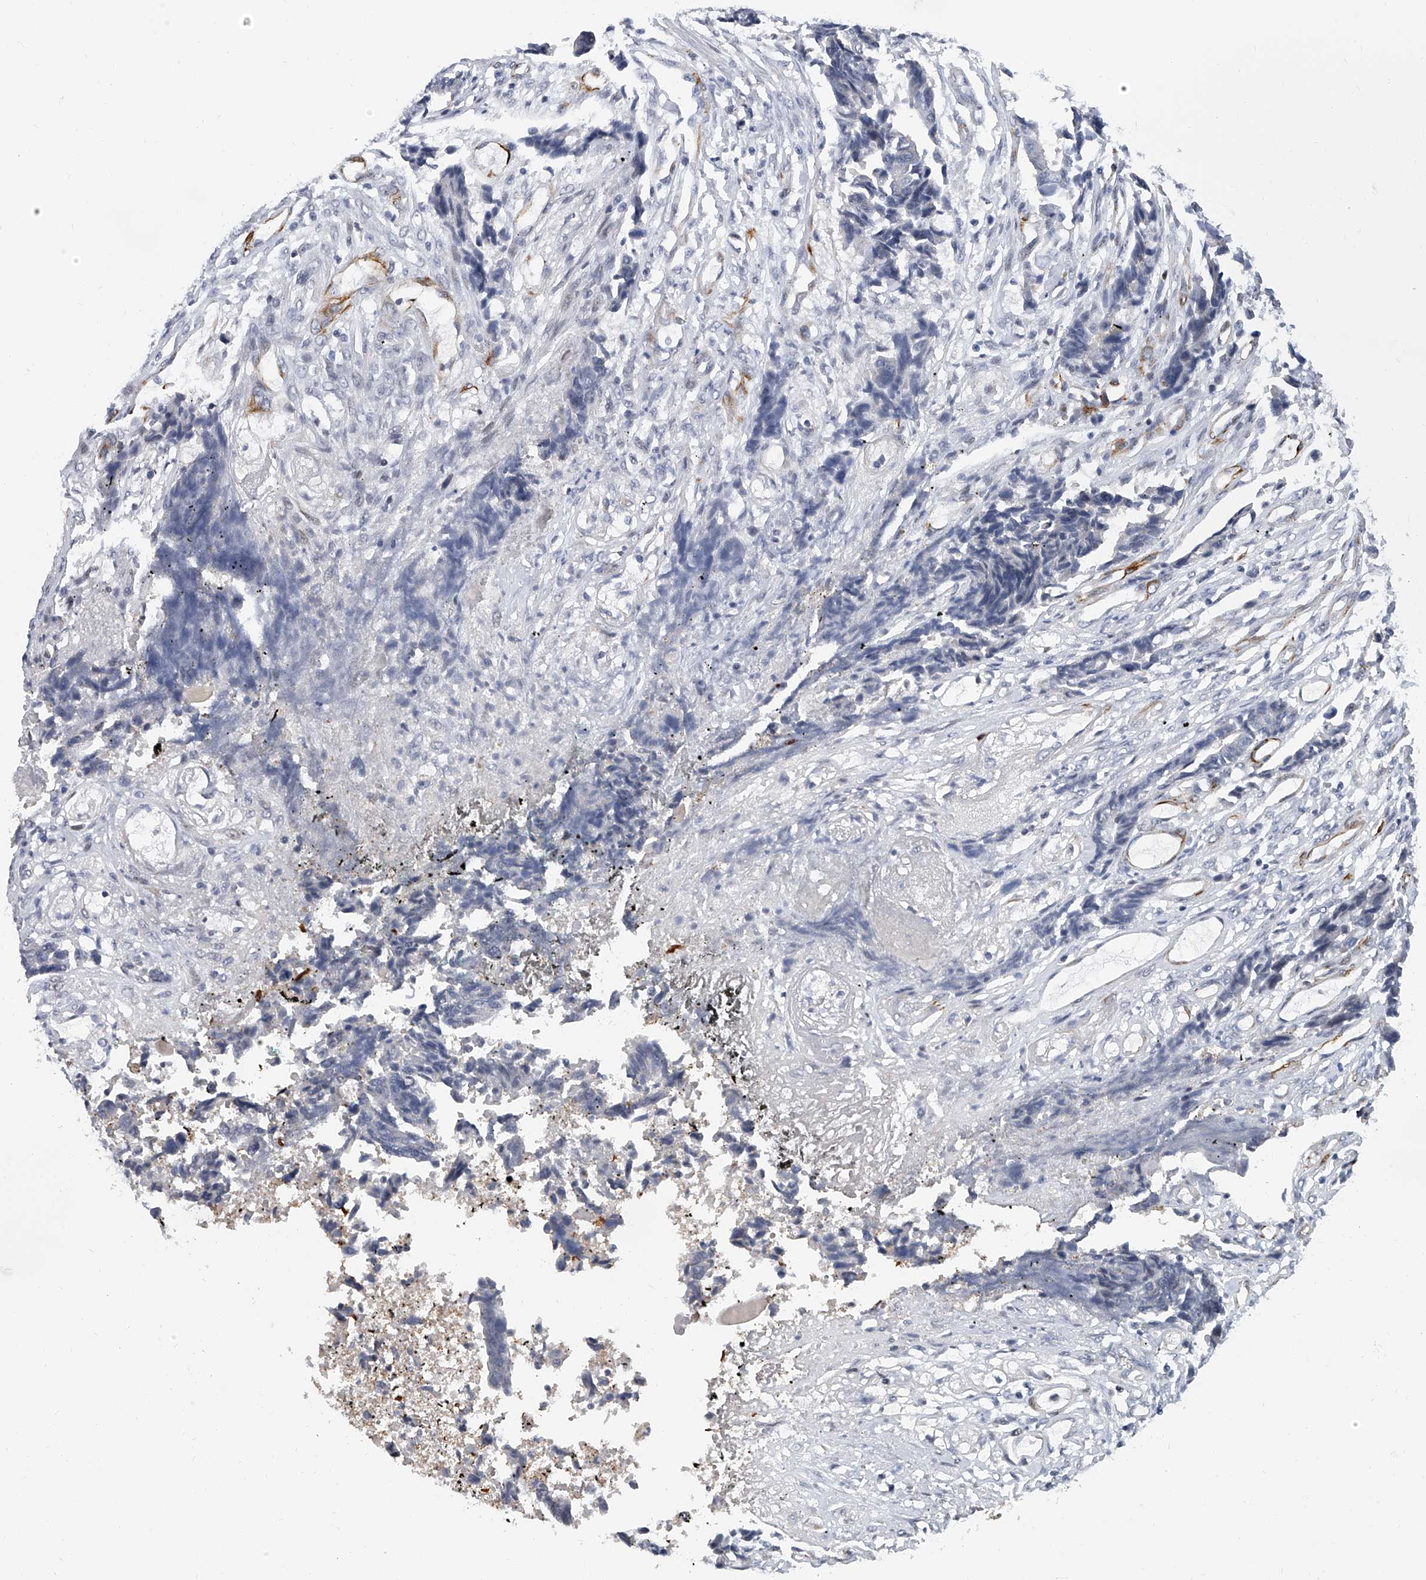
{"staining": {"intensity": "negative", "quantity": "none", "location": "none"}, "tissue": "colorectal cancer", "cell_type": "Tumor cells", "image_type": "cancer", "snomed": [{"axis": "morphology", "description": "Adenocarcinoma, NOS"}, {"axis": "topography", "description": "Rectum"}], "caption": "A high-resolution micrograph shows IHC staining of colorectal cancer, which exhibits no significant expression in tumor cells.", "gene": "KIRREL1", "patient": {"sex": "male", "age": 84}}